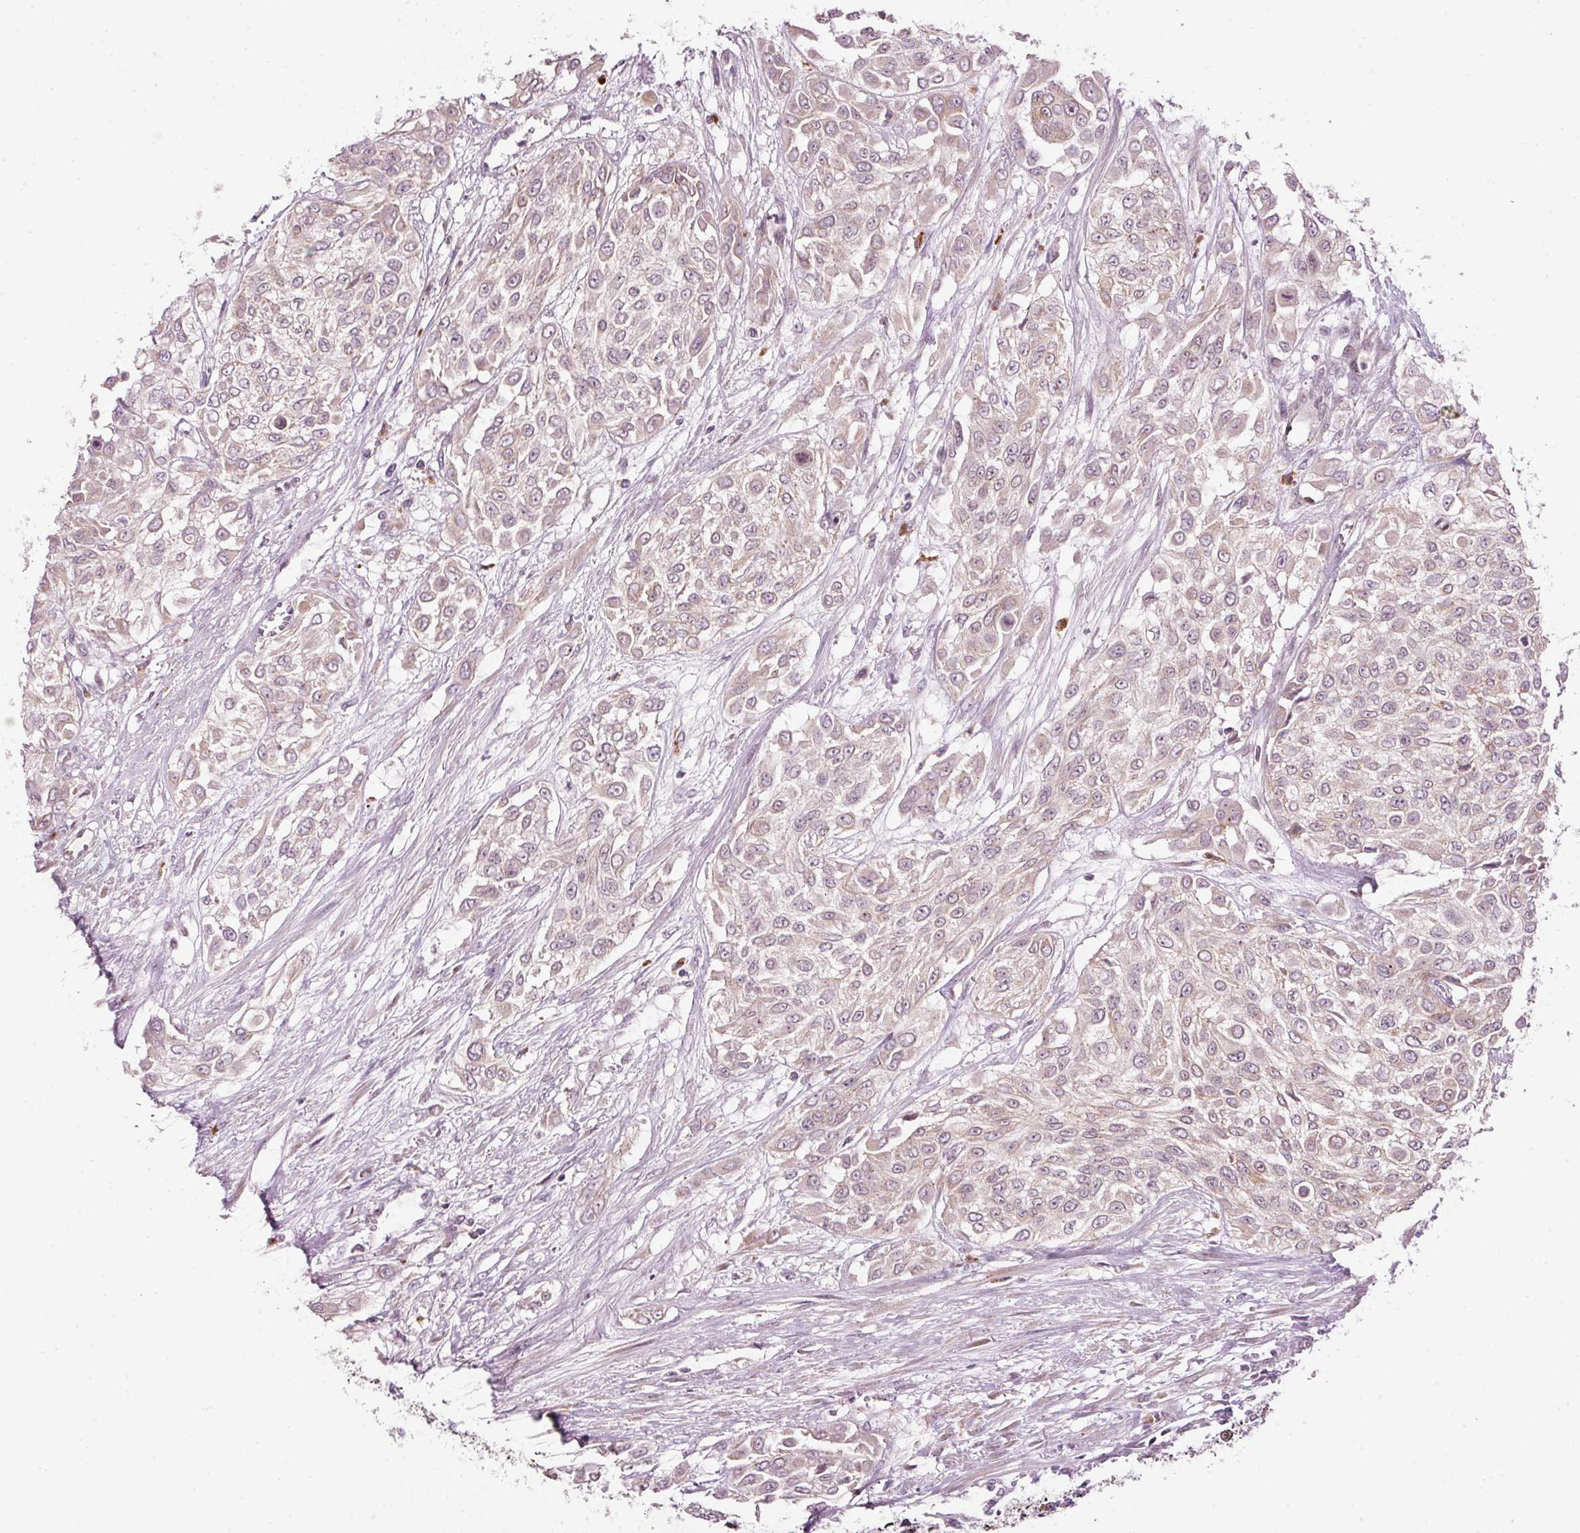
{"staining": {"intensity": "weak", "quantity": "<25%", "location": "cytoplasmic/membranous"}, "tissue": "urothelial cancer", "cell_type": "Tumor cells", "image_type": "cancer", "snomed": [{"axis": "morphology", "description": "Urothelial carcinoma, High grade"}, {"axis": "topography", "description": "Urinary bladder"}], "caption": "The photomicrograph displays no staining of tumor cells in urothelial cancer.", "gene": "ZNF639", "patient": {"sex": "male", "age": 57}}